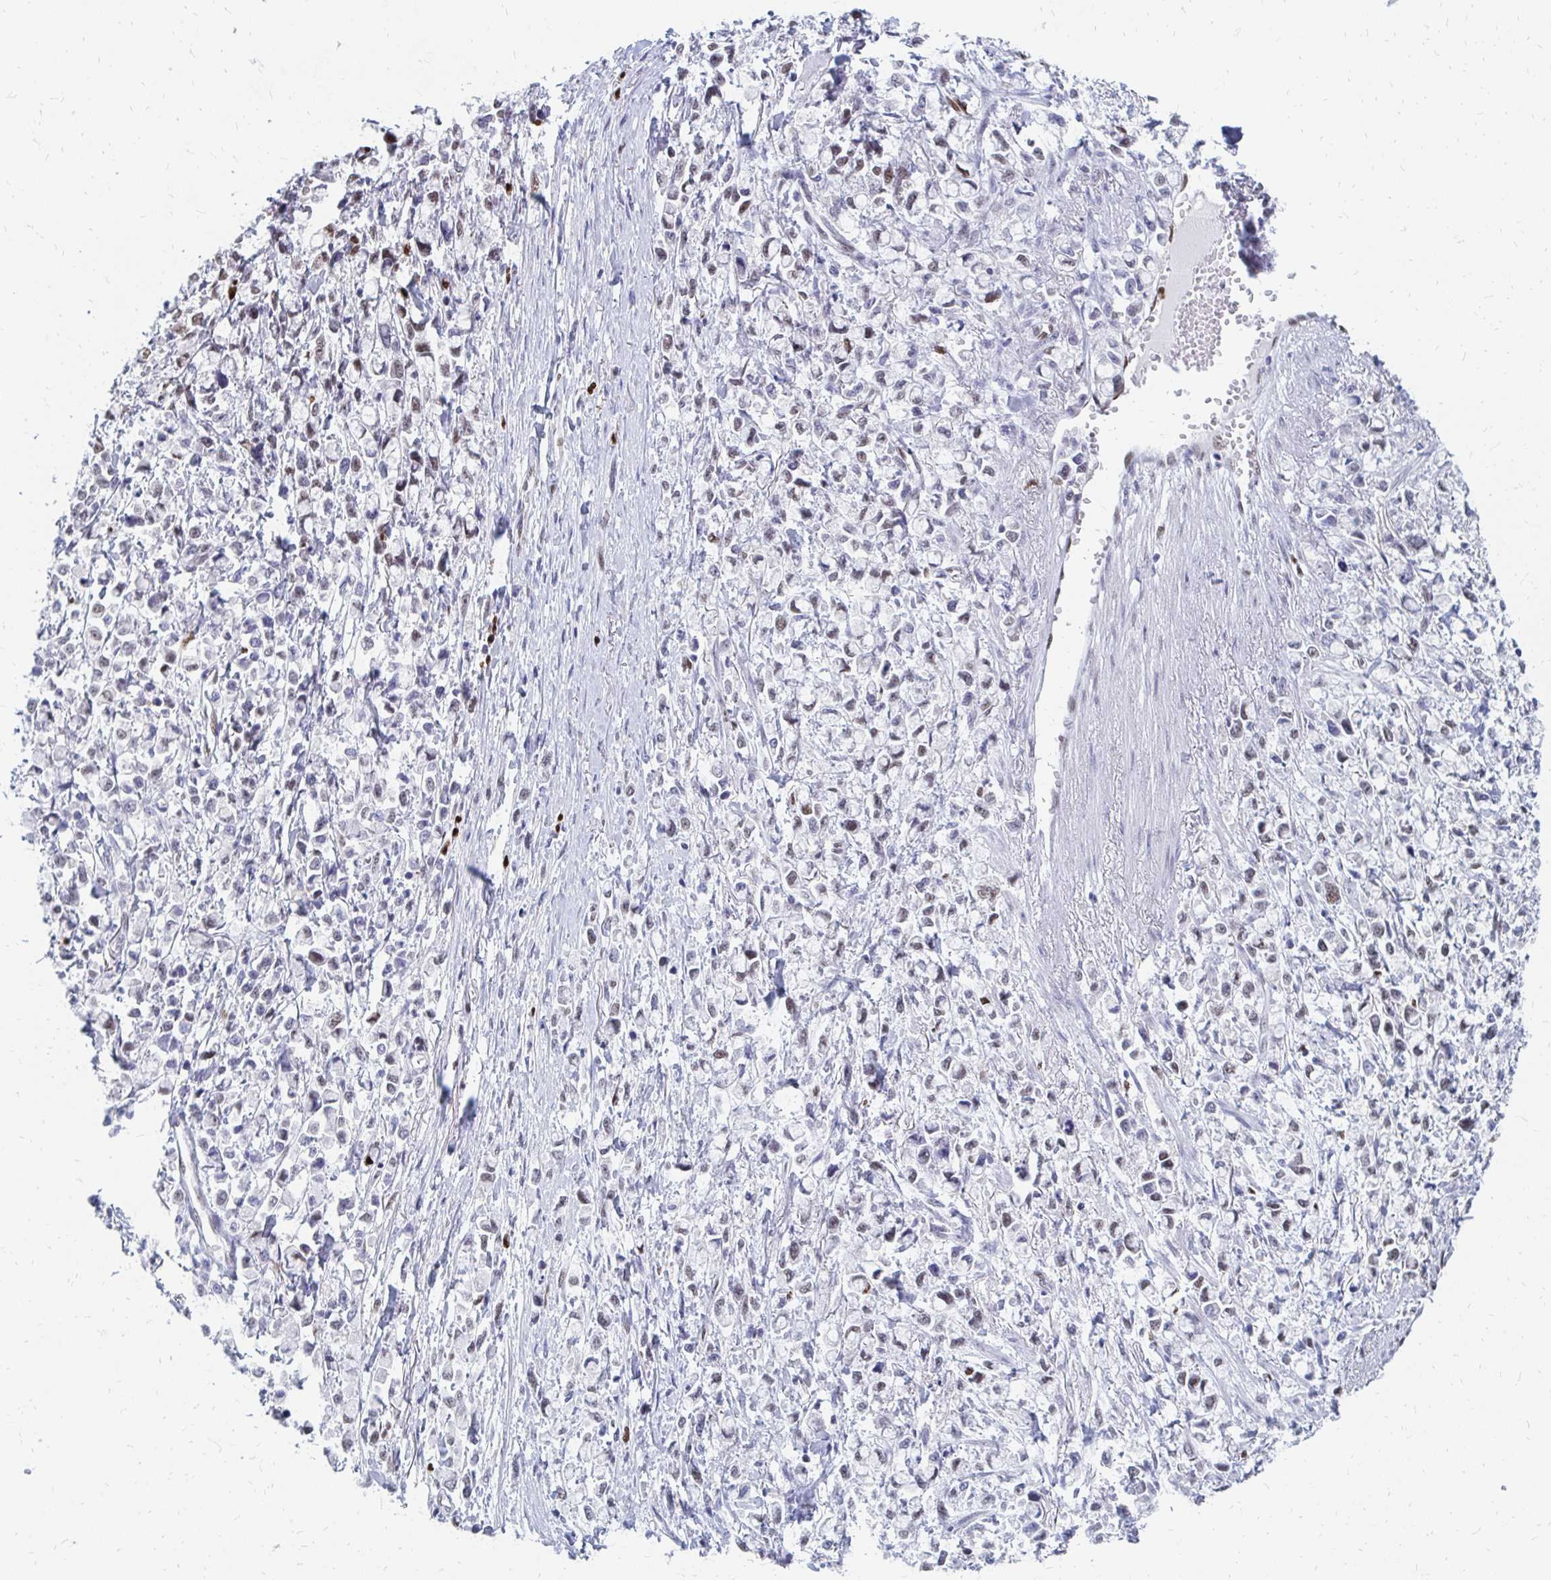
{"staining": {"intensity": "weak", "quantity": "<25%", "location": "nuclear"}, "tissue": "stomach cancer", "cell_type": "Tumor cells", "image_type": "cancer", "snomed": [{"axis": "morphology", "description": "Adenocarcinoma, NOS"}, {"axis": "topography", "description": "Stomach"}], "caption": "Histopathology image shows no significant protein staining in tumor cells of stomach cancer (adenocarcinoma). (Brightfield microscopy of DAB immunohistochemistry at high magnification).", "gene": "PLK3", "patient": {"sex": "female", "age": 81}}